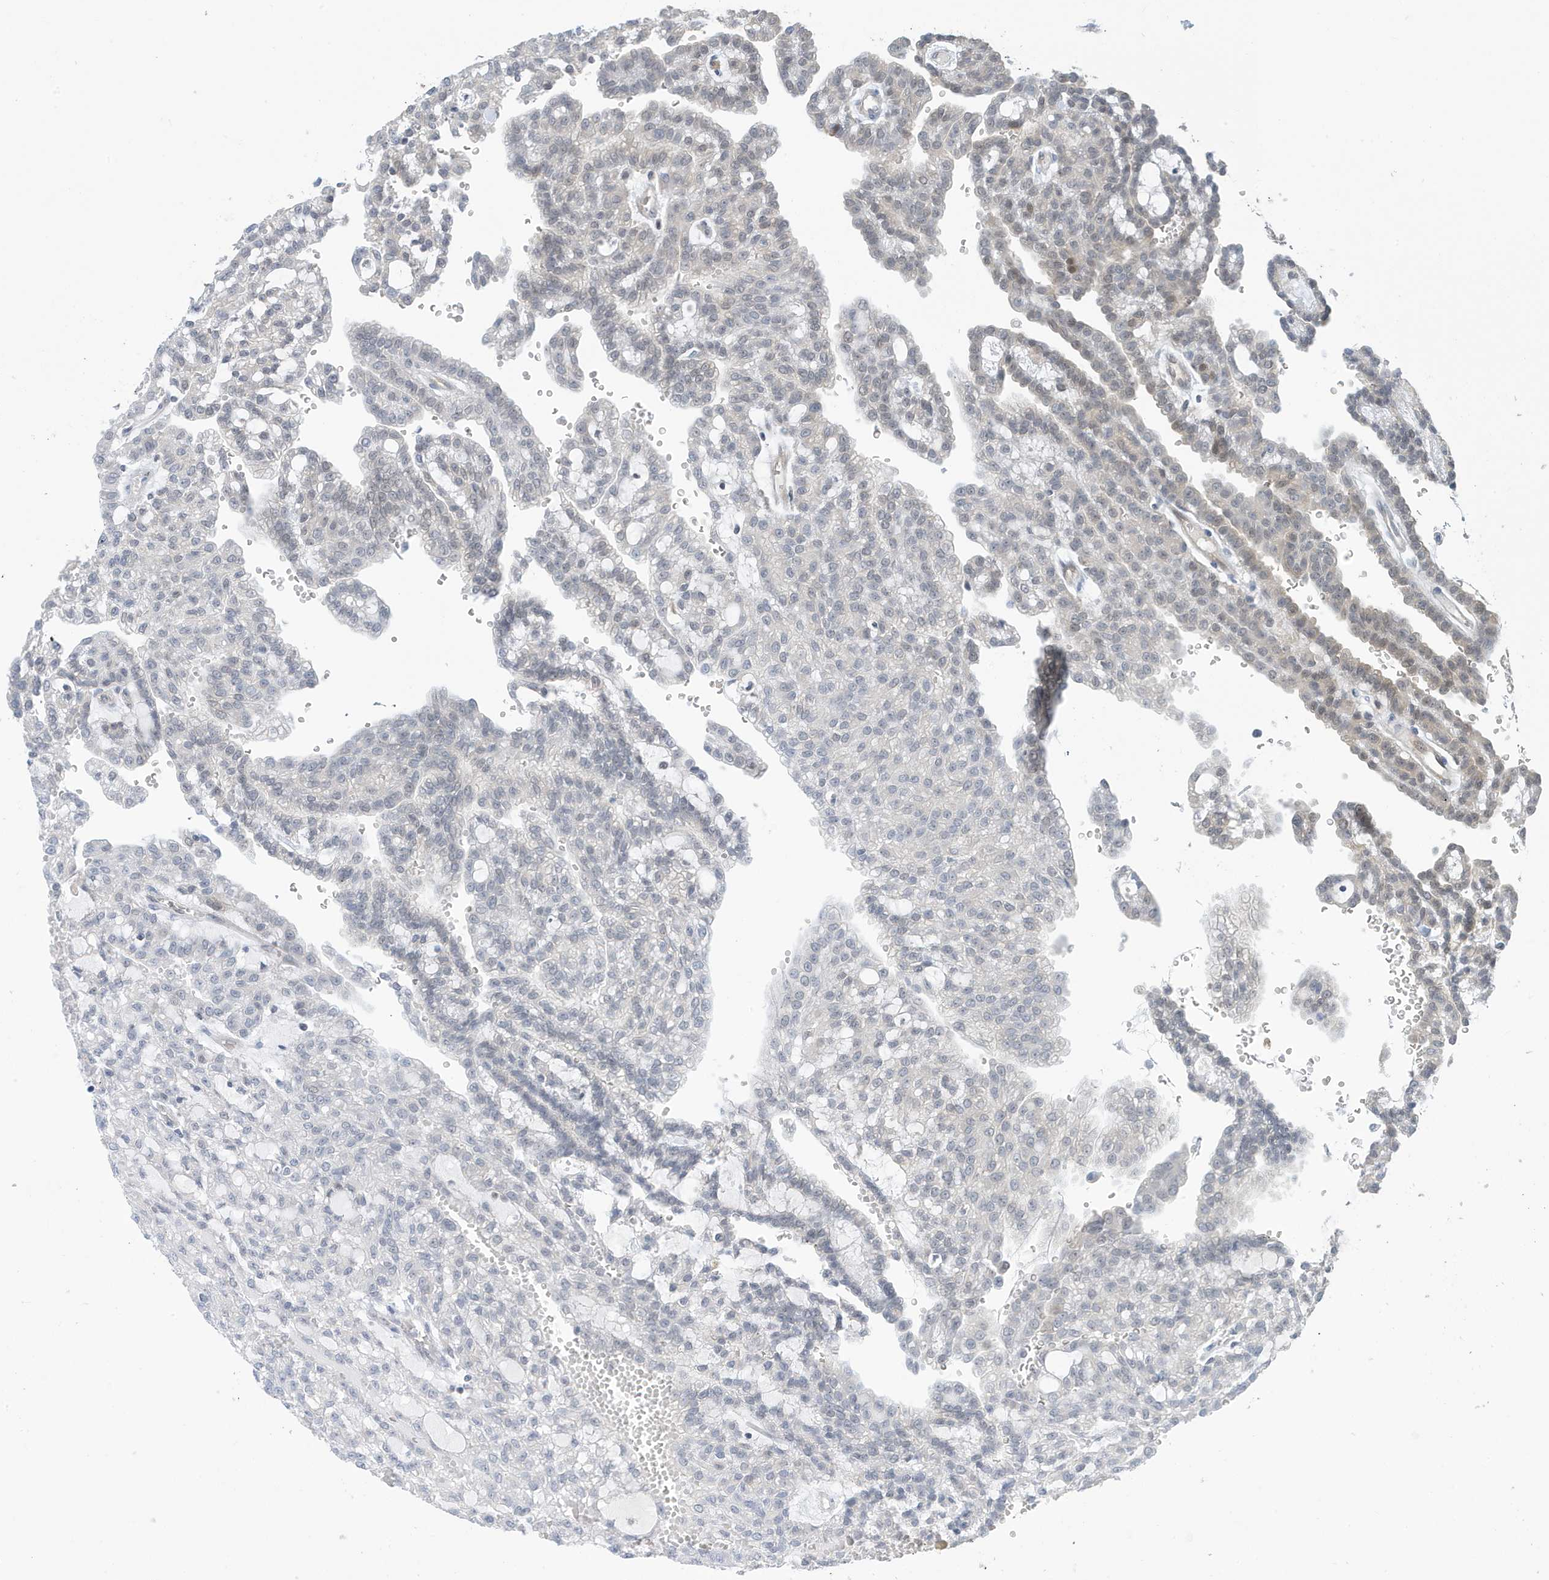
{"staining": {"intensity": "negative", "quantity": "none", "location": "none"}, "tissue": "renal cancer", "cell_type": "Tumor cells", "image_type": "cancer", "snomed": [{"axis": "morphology", "description": "Adenocarcinoma, NOS"}, {"axis": "topography", "description": "Kidney"}], "caption": "Protein analysis of renal cancer (adenocarcinoma) reveals no significant expression in tumor cells.", "gene": "NCOA7", "patient": {"sex": "male", "age": 63}}